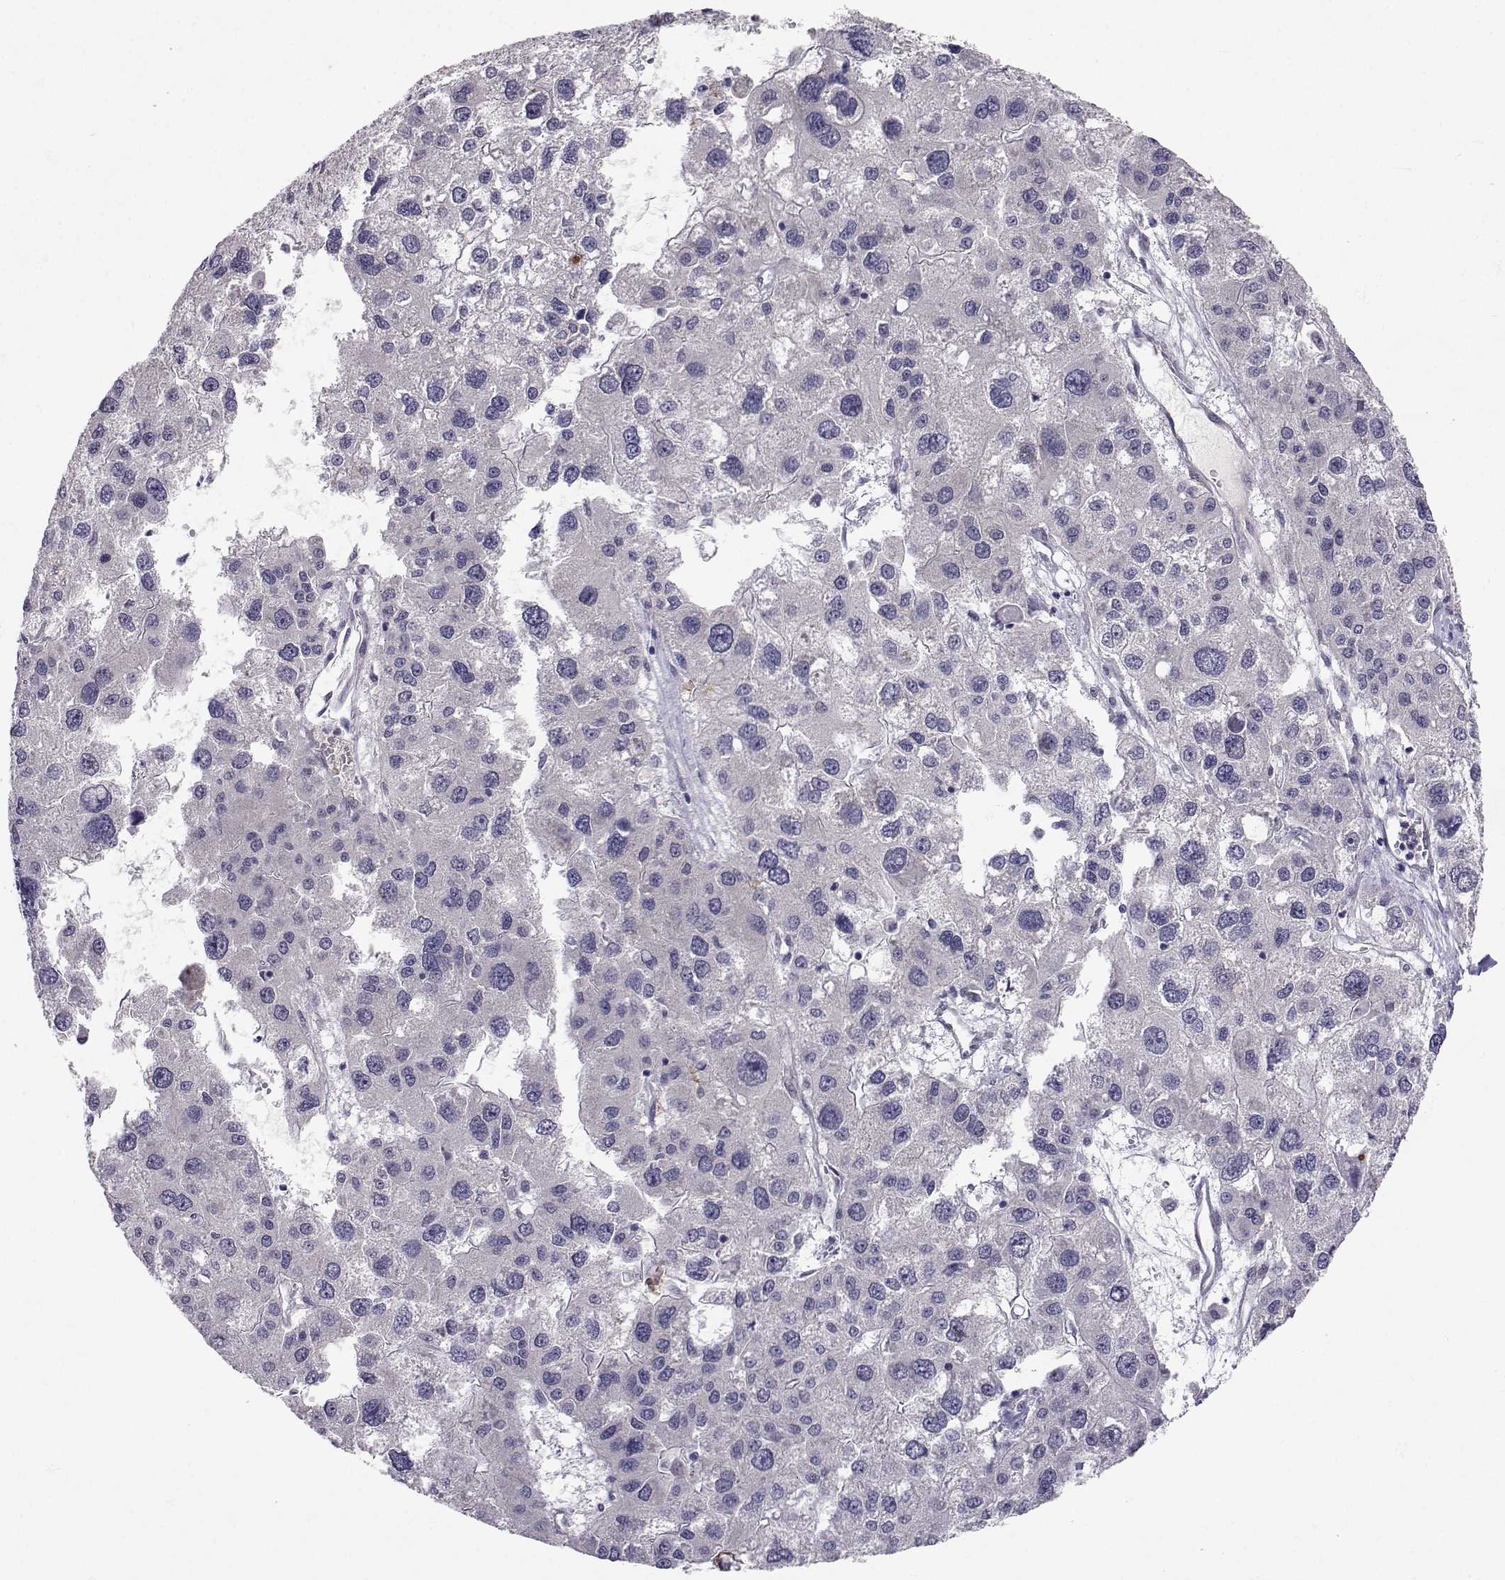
{"staining": {"intensity": "negative", "quantity": "none", "location": "none"}, "tissue": "liver cancer", "cell_type": "Tumor cells", "image_type": "cancer", "snomed": [{"axis": "morphology", "description": "Carcinoma, Hepatocellular, NOS"}, {"axis": "topography", "description": "Liver"}], "caption": "Liver cancer (hepatocellular carcinoma) was stained to show a protein in brown. There is no significant expression in tumor cells.", "gene": "SLC6A3", "patient": {"sex": "male", "age": 73}}